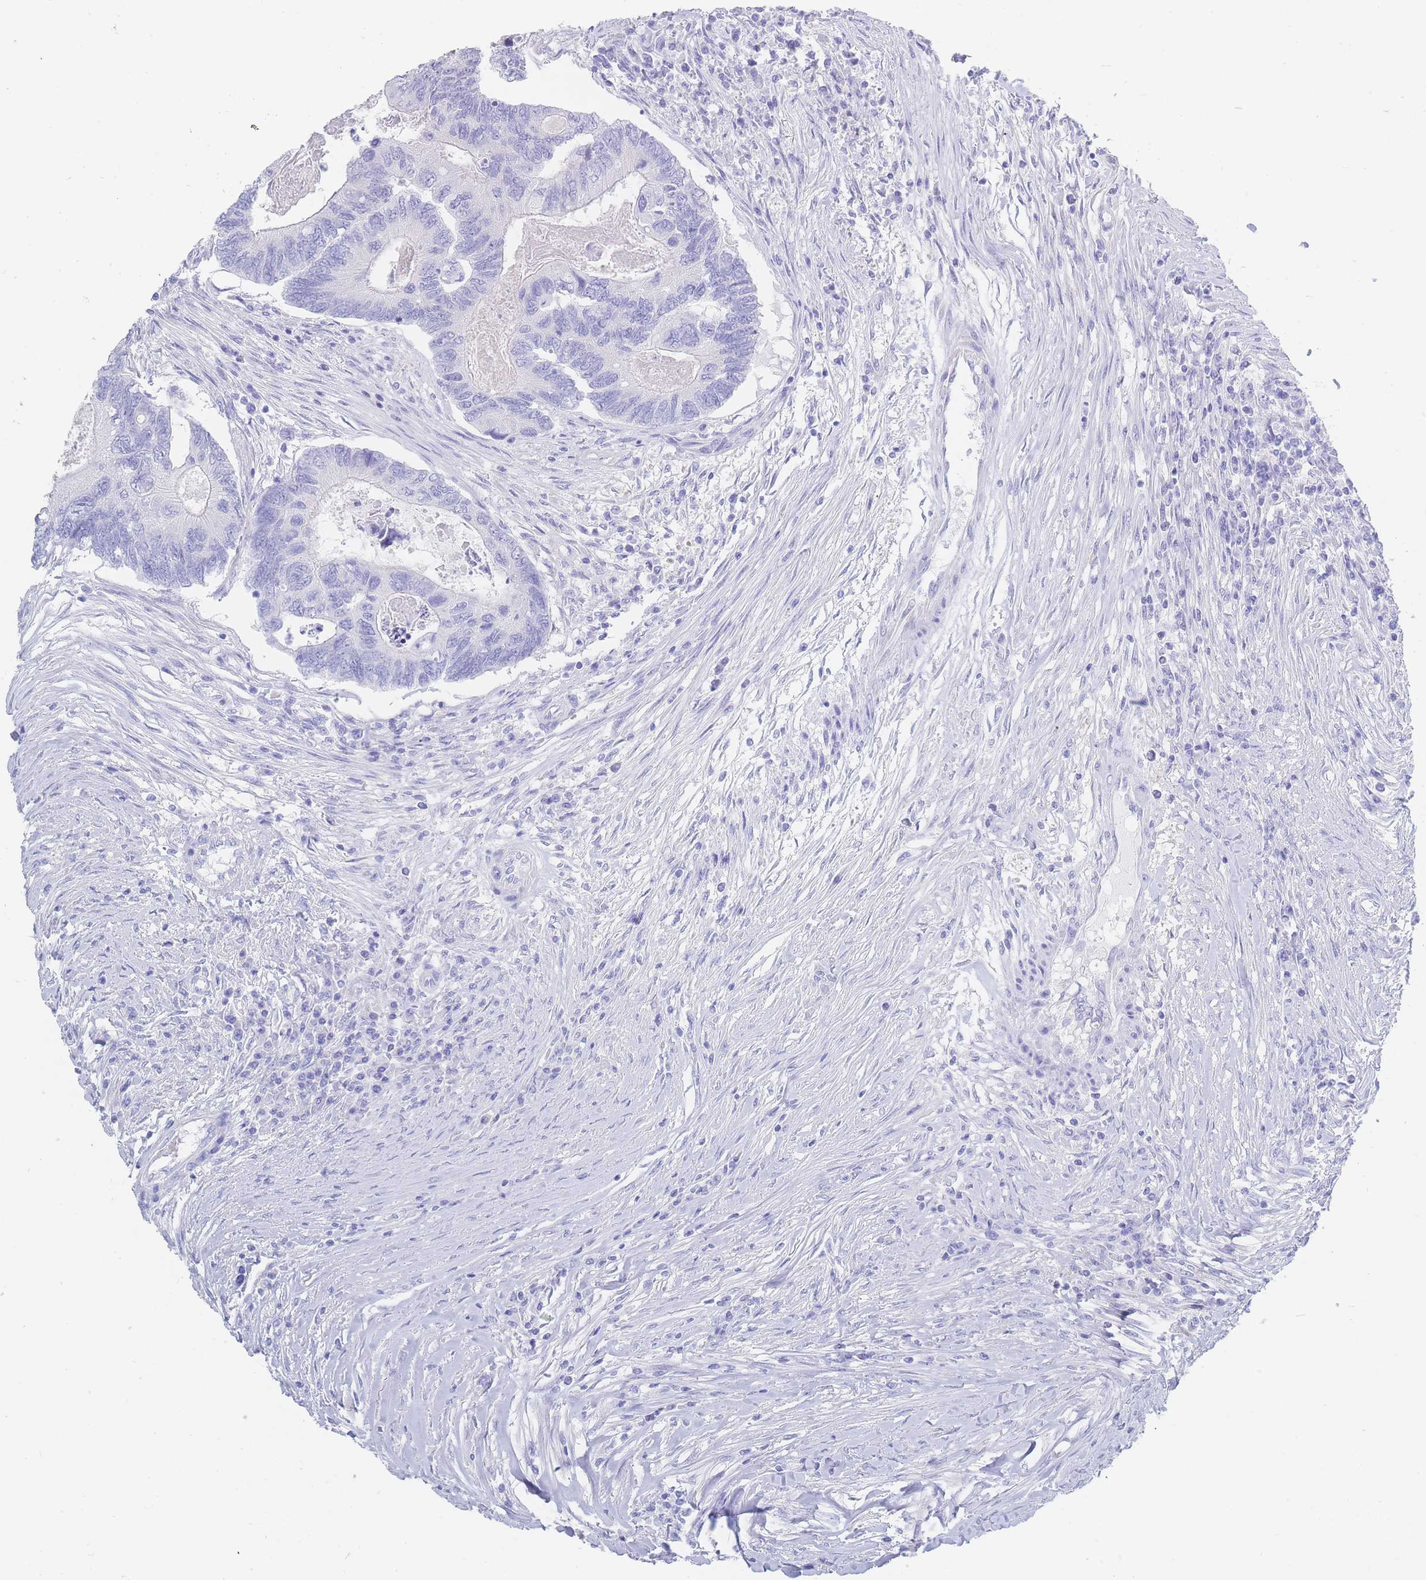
{"staining": {"intensity": "negative", "quantity": "none", "location": "none"}, "tissue": "colorectal cancer", "cell_type": "Tumor cells", "image_type": "cancer", "snomed": [{"axis": "morphology", "description": "Adenocarcinoma, NOS"}, {"axis": "topography", "description": "Colon"}], "caption": "Tumor cells are negative for protein expression in human colorectal cancer (adenocarcinoma). (DAB immunohistochemistry (IHC) with hematoxylin counter stain).", "gene": "LZTFL1", "patient": {"sex": "female", "age": 67}}